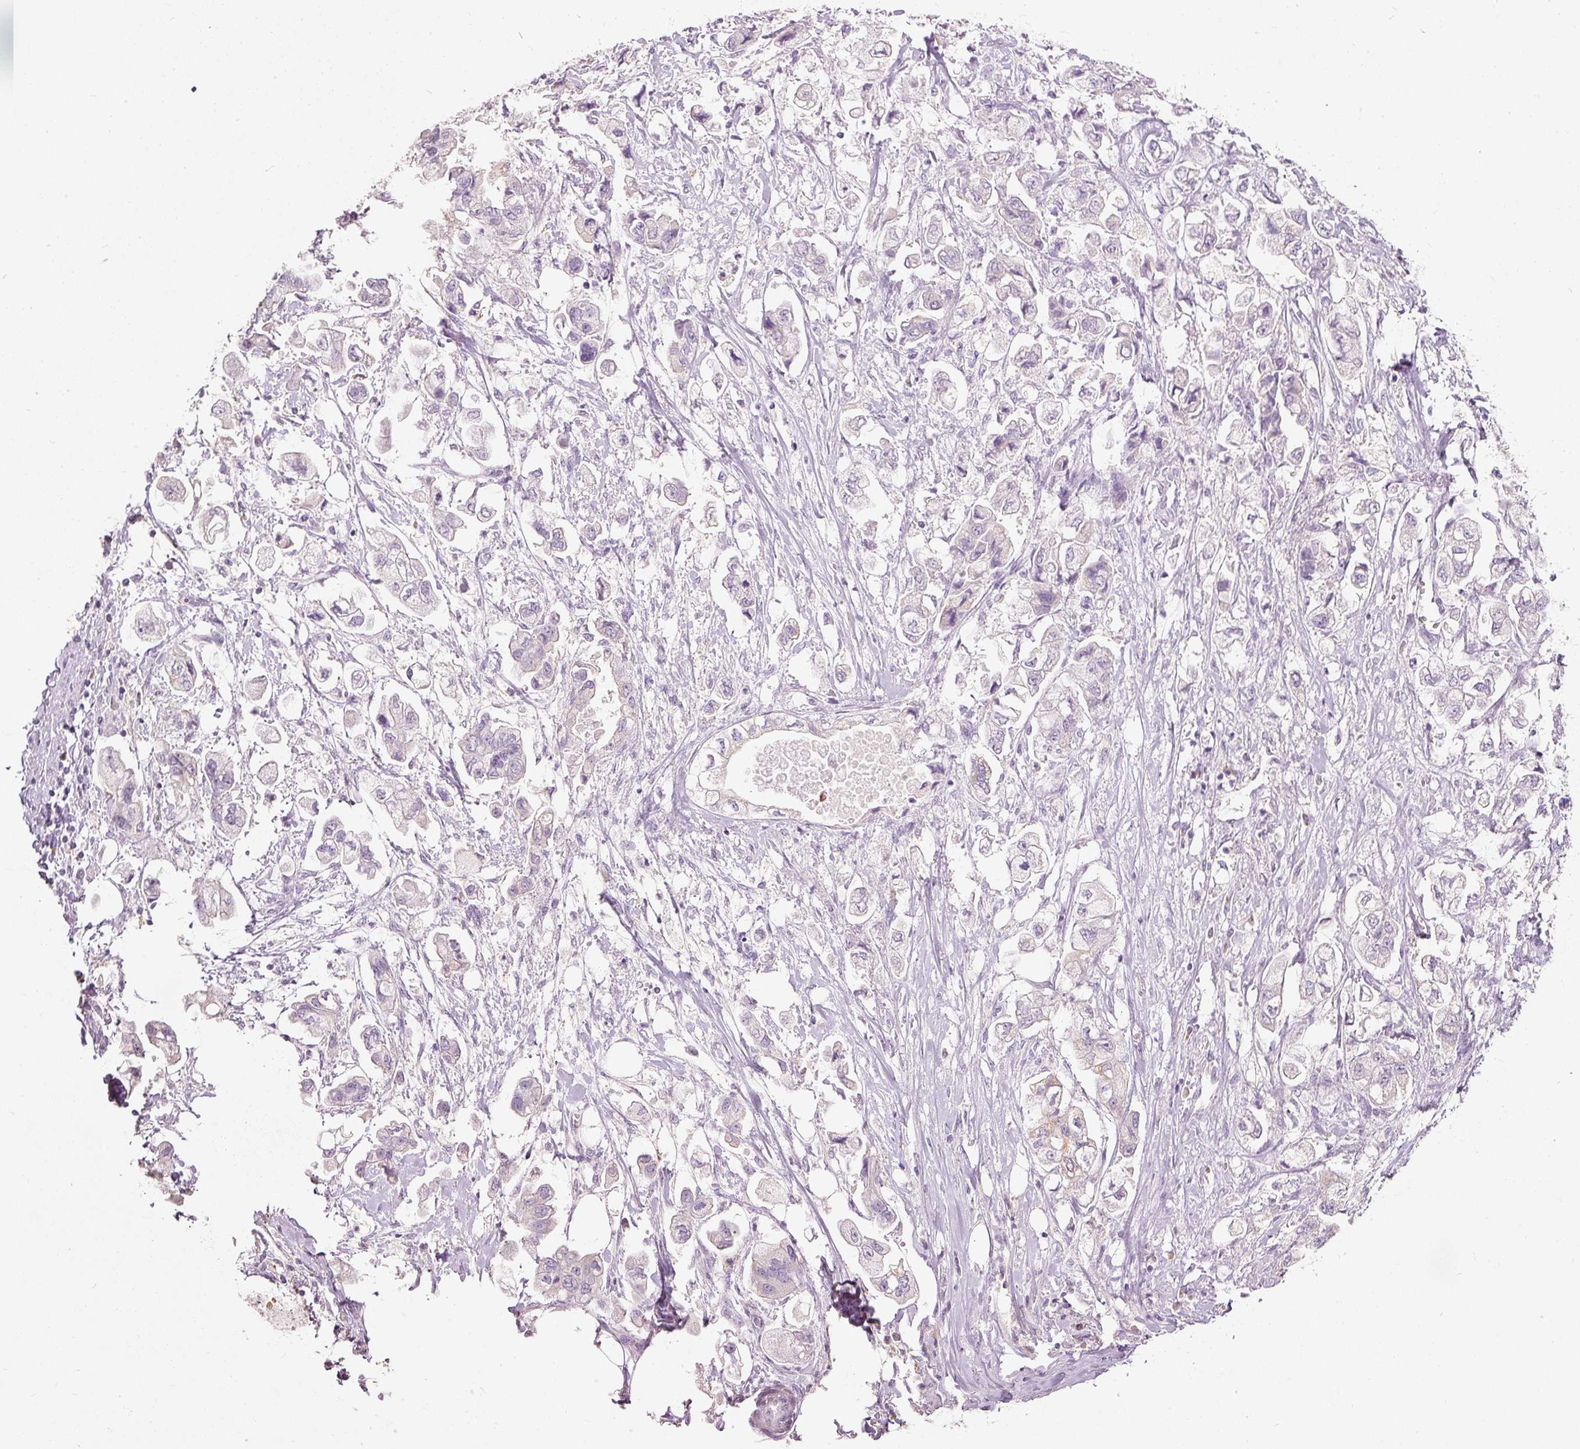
{"staining": {"intensity": "negative", "quantity": "none", "location": "none"}, "tissue": "stomach cancer", "cell_type": "Tumor cells", "image_type": "cancer", "snomed": [{"axis": "morphology", "description": "Adenocarcinoma, NOS"}, {"axis": "topography", "description": "Stomach"}], "caption": "An IHC histopathology image of stomach cancer is shown. There is no staining in tumor cells of stomach cancer.", "gene": "MTHFD2", "patient": {"sex": "male", "age": 62}}